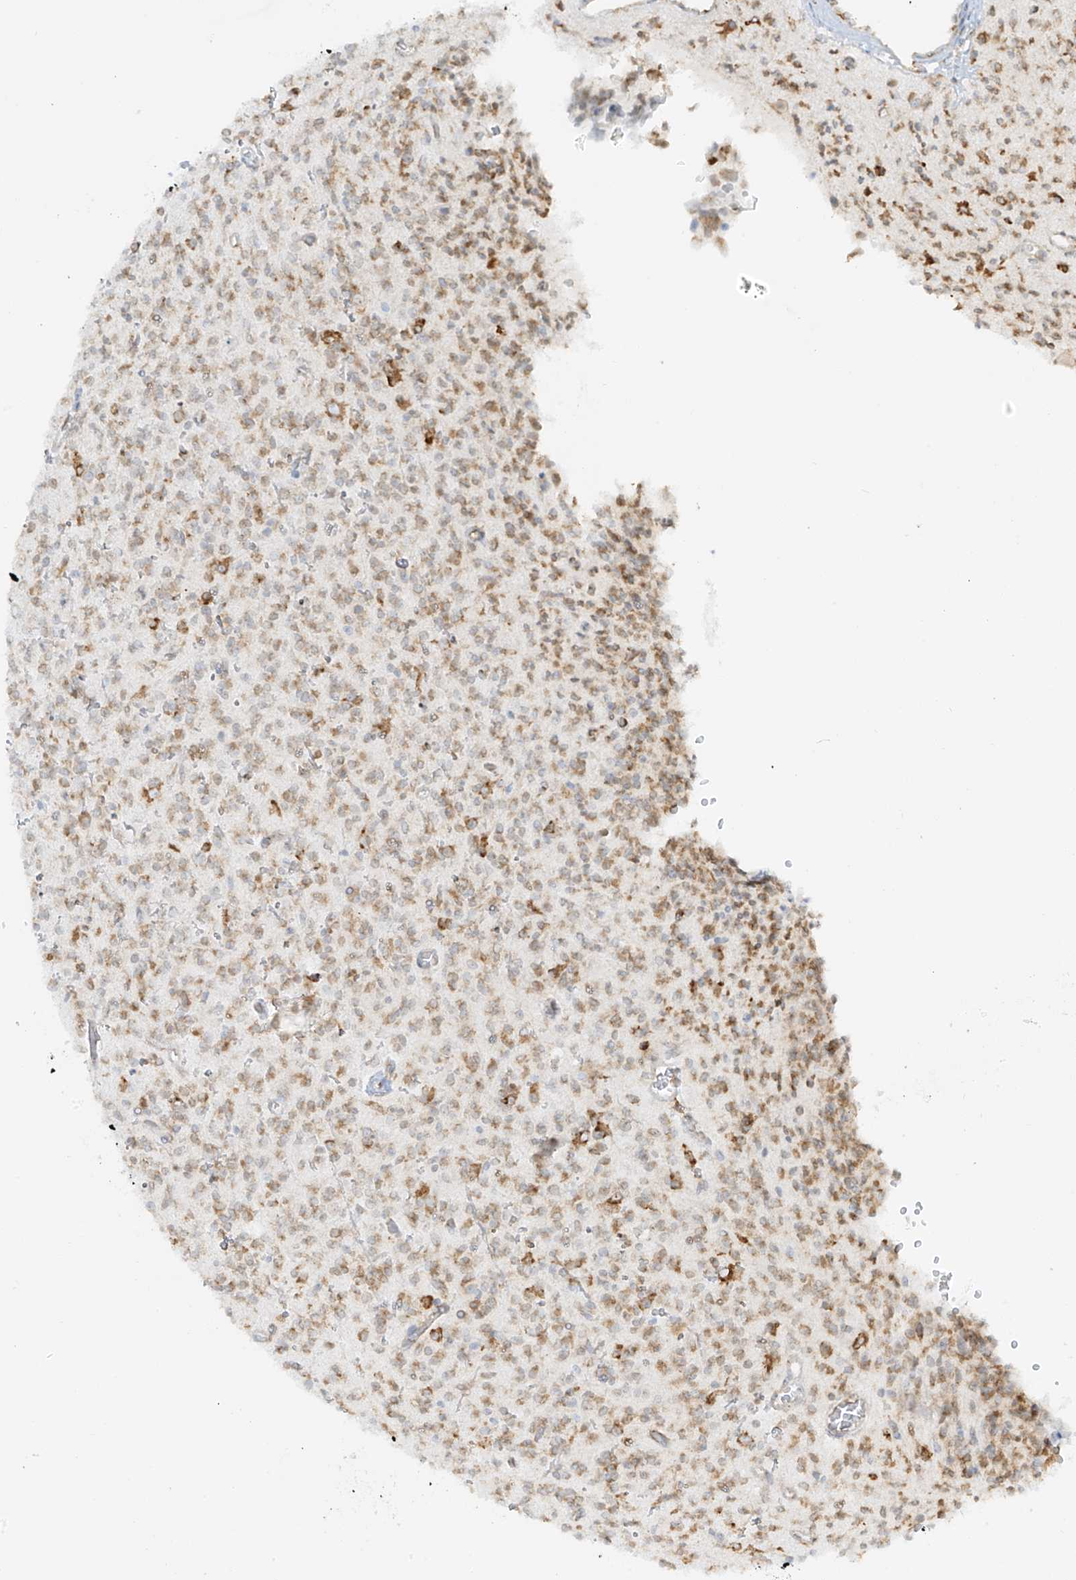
{"staining": {"intensity": "moderate", "quantity": ">75%", "location": "cytoplasmic/membranous"}, "tissue": "glioma", "cell_type": "Tumor cells", "image_type": "cancer", "snomed": [{"axis": "morphology", "description": "Glioma, malignant, High grade"}, {"axis": "topography", "description": "Brain"}], "caption": "Human high-grade glioma (malignant) stained for a protein (brown) exhibits moderate cytoplasmic/membranous positive staining in approximately >75% of tumor cells.", "gene": "LRRC59", "patient": {"sex": "male", "age": 34}}